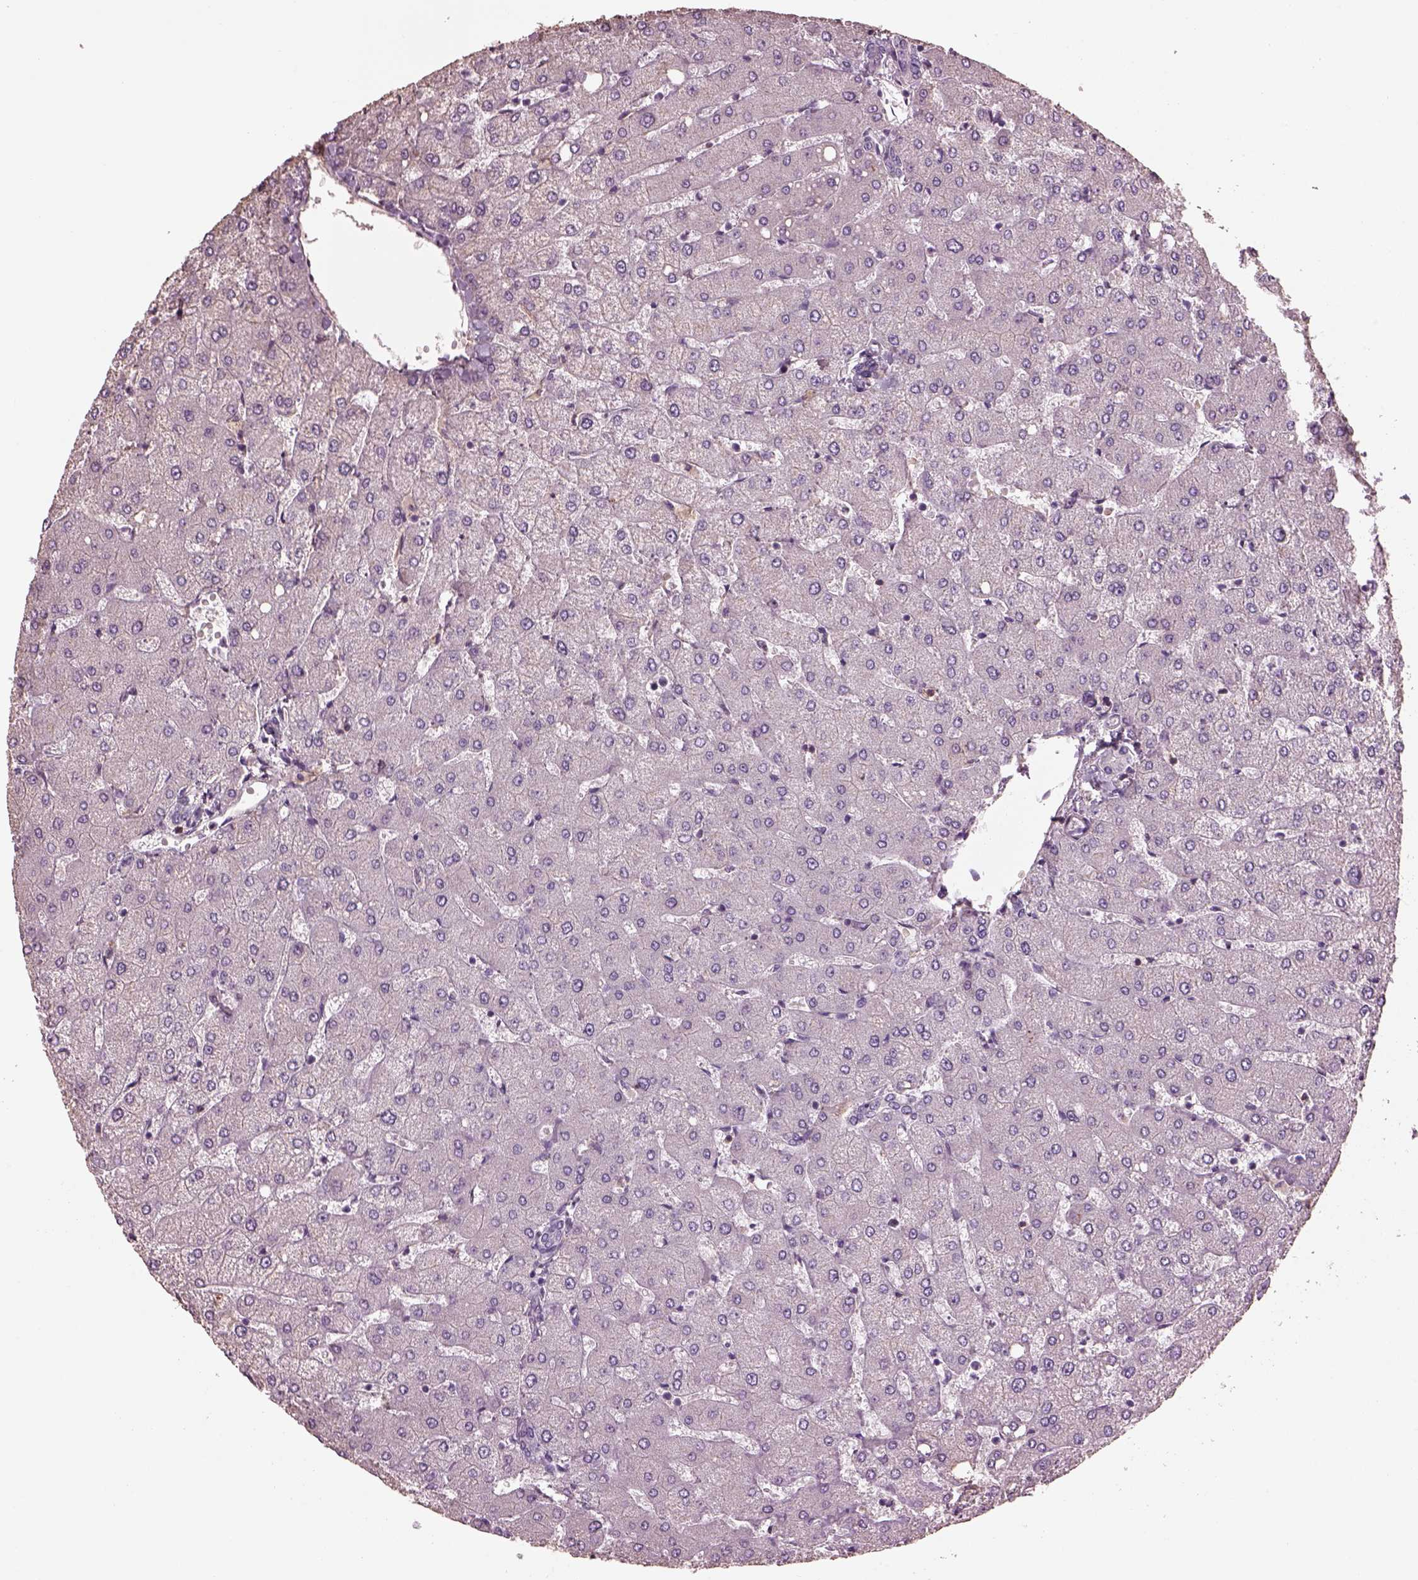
{"staining": {"intensity": "negative", "quantity": "none", "location": "none"}, "tissue": "liver", "cell_type": "Cholangiocytes", "image_type": "normal", "snomed": [{"axis": "morphology", "description": "Normal tissue, NOS"}, {"axis": "topography", "description": "Liver"}], "caption": "Immunohistochemistry micrograph of unremarkable liver: liver stained with DAB demonstrates no significant protein staining in cholangiocytes. (DAB immunohistochemistry with hematoxylin counter stain).", "gene": "SRI", "patient": {"sex": "female", "age": 54}}